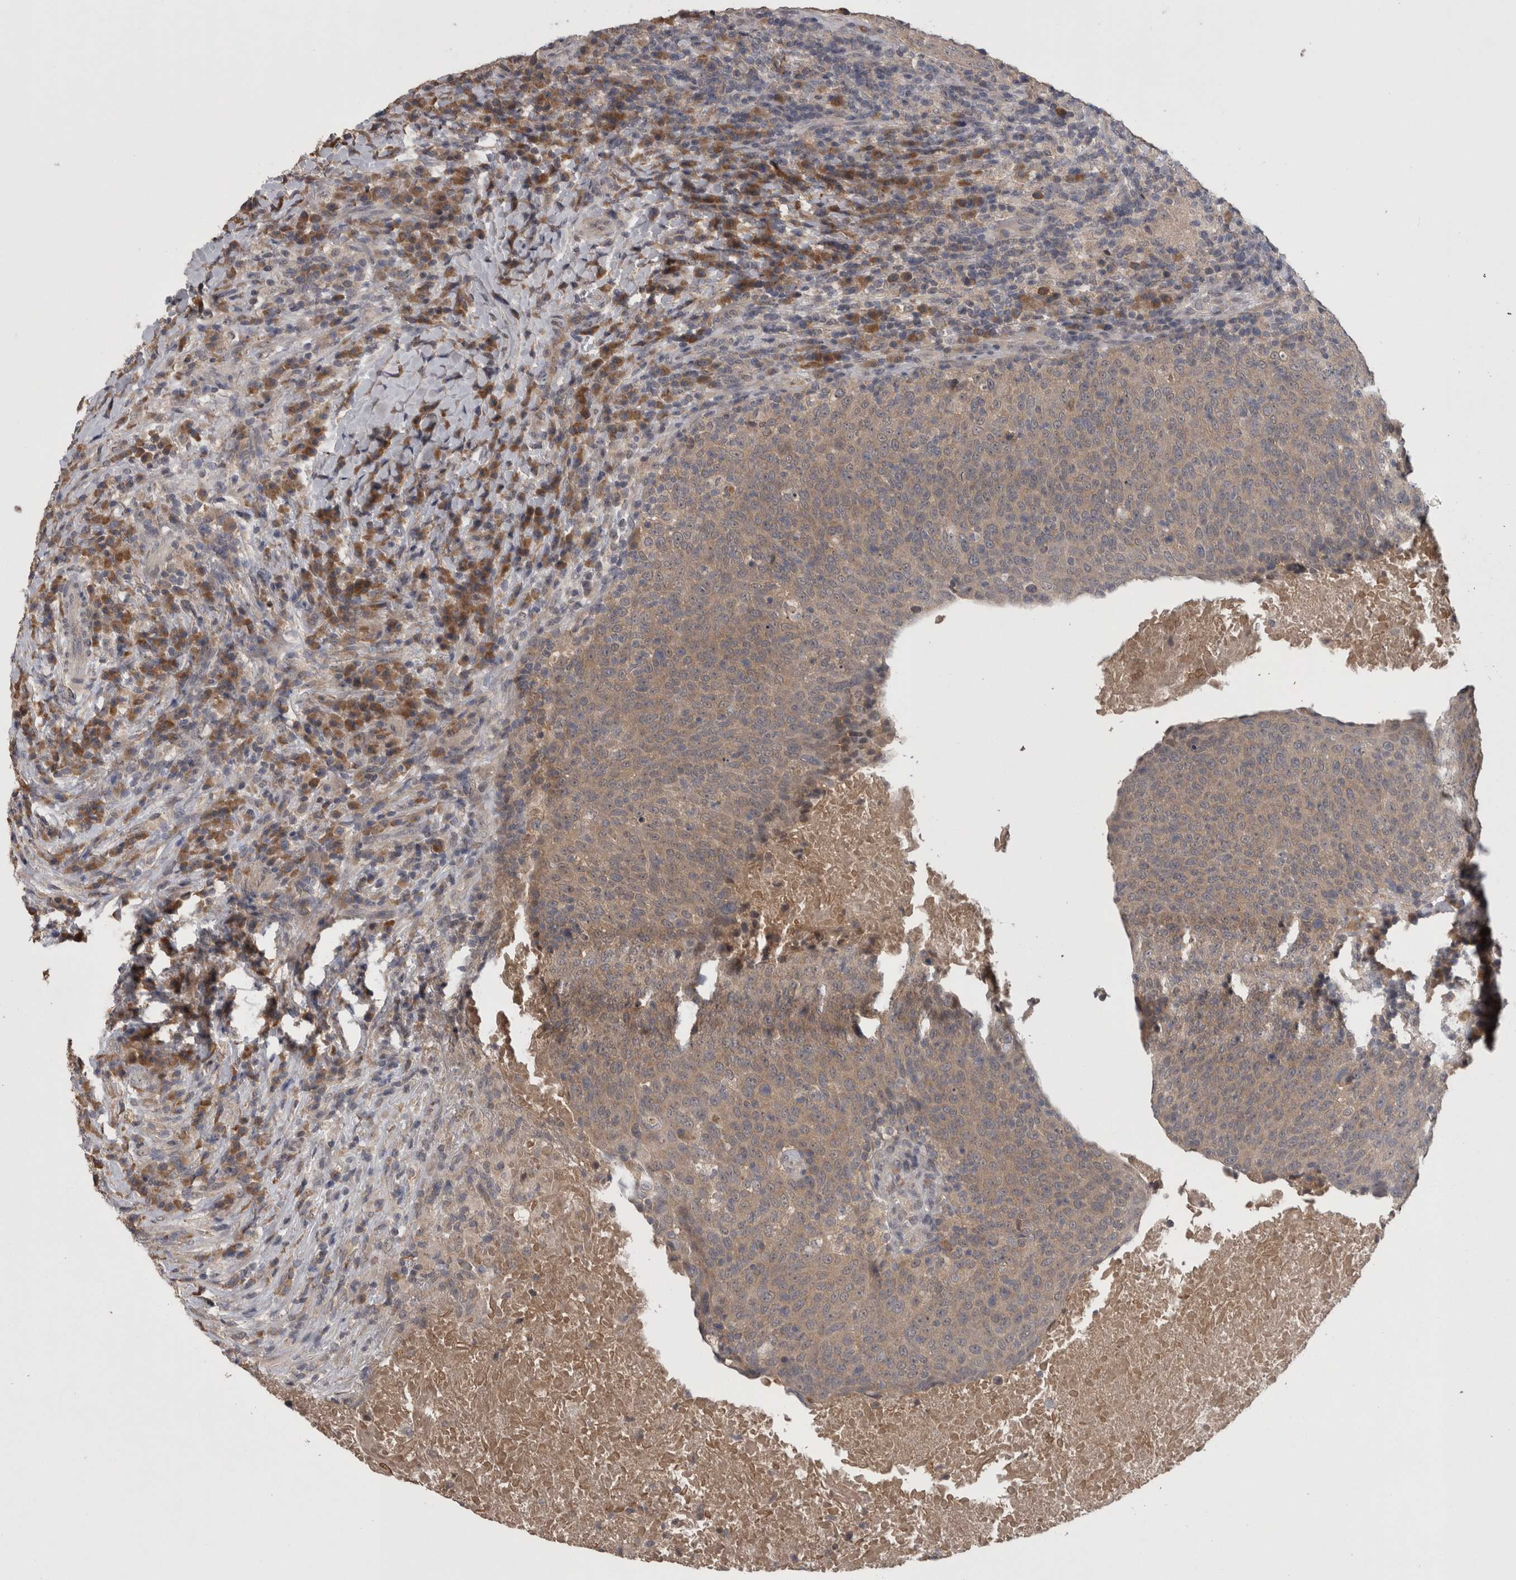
{"staining": {"intensity": "moderate", "quantity": ">75%", "location": "cytoplasmic/membranous"}, "tissue": "head and neck cancer", "cell_type": "Tumor cells", "image_type": "cancer", "snomed": [{"axis": "morphology", "description": "Squamous cell carcinoma, NOS"}, {"axis": "morphology", "description": "Squamous cell carcinoma, metastatic, NOS"}, {"axis": "topography", "description": "Lymph node"}, {"axis": "topography", "description": "Head-Neck"}], "caption": "Immunohistochemical staining of human metastatic squamous cell carcinoma (head and neck) demonstrates moderate cytoplasmic/membranous protein expression in about >75% of tumor cells. (Brightfield microscopy of DAB IHC at high magnification).", "gene": "ZNF114", "patient": {"sex": "male", "age": 62}}